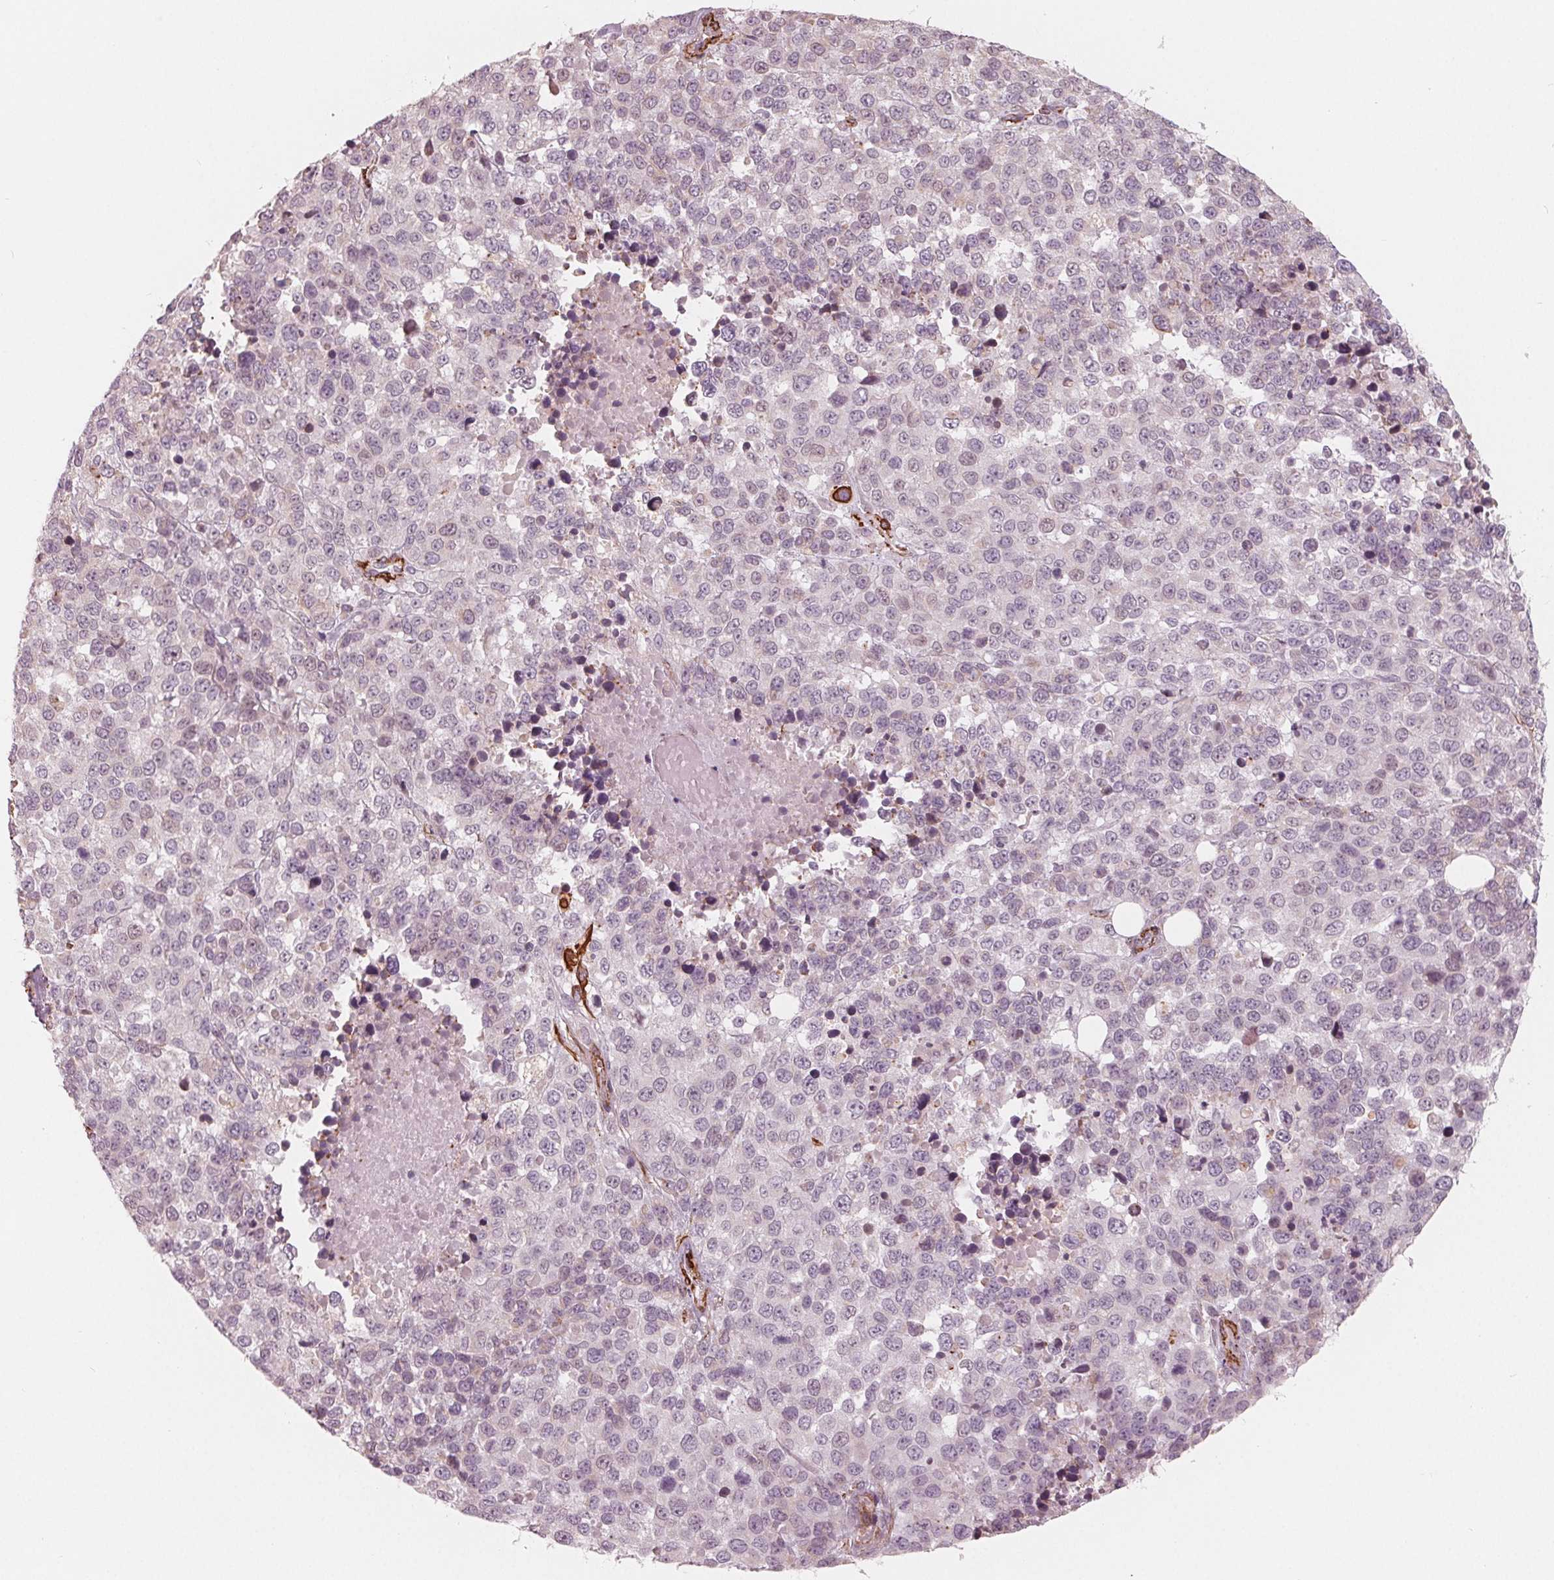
{"staining": {"intensity": "negative", "quantity": "none", "location": "none"}, "tissue": "melanoma", "cell_type": "Tumor cells", "image_type": "cancer", "snomed": [{"axis": "morphology", "description": "Malignant melanoma, Metastatic site"}, {"axis": "topography", "description": "Skin"}], "caption": "A high-resolution photomicrograph shows IHC staining of melanoma, which shows no significant staining in tumor cells. (DAB (3,3'-diaminobenzidine) IHC, high magnification).", "gene": "MIER3", "patient": {"sex": "male", "age": 84}}